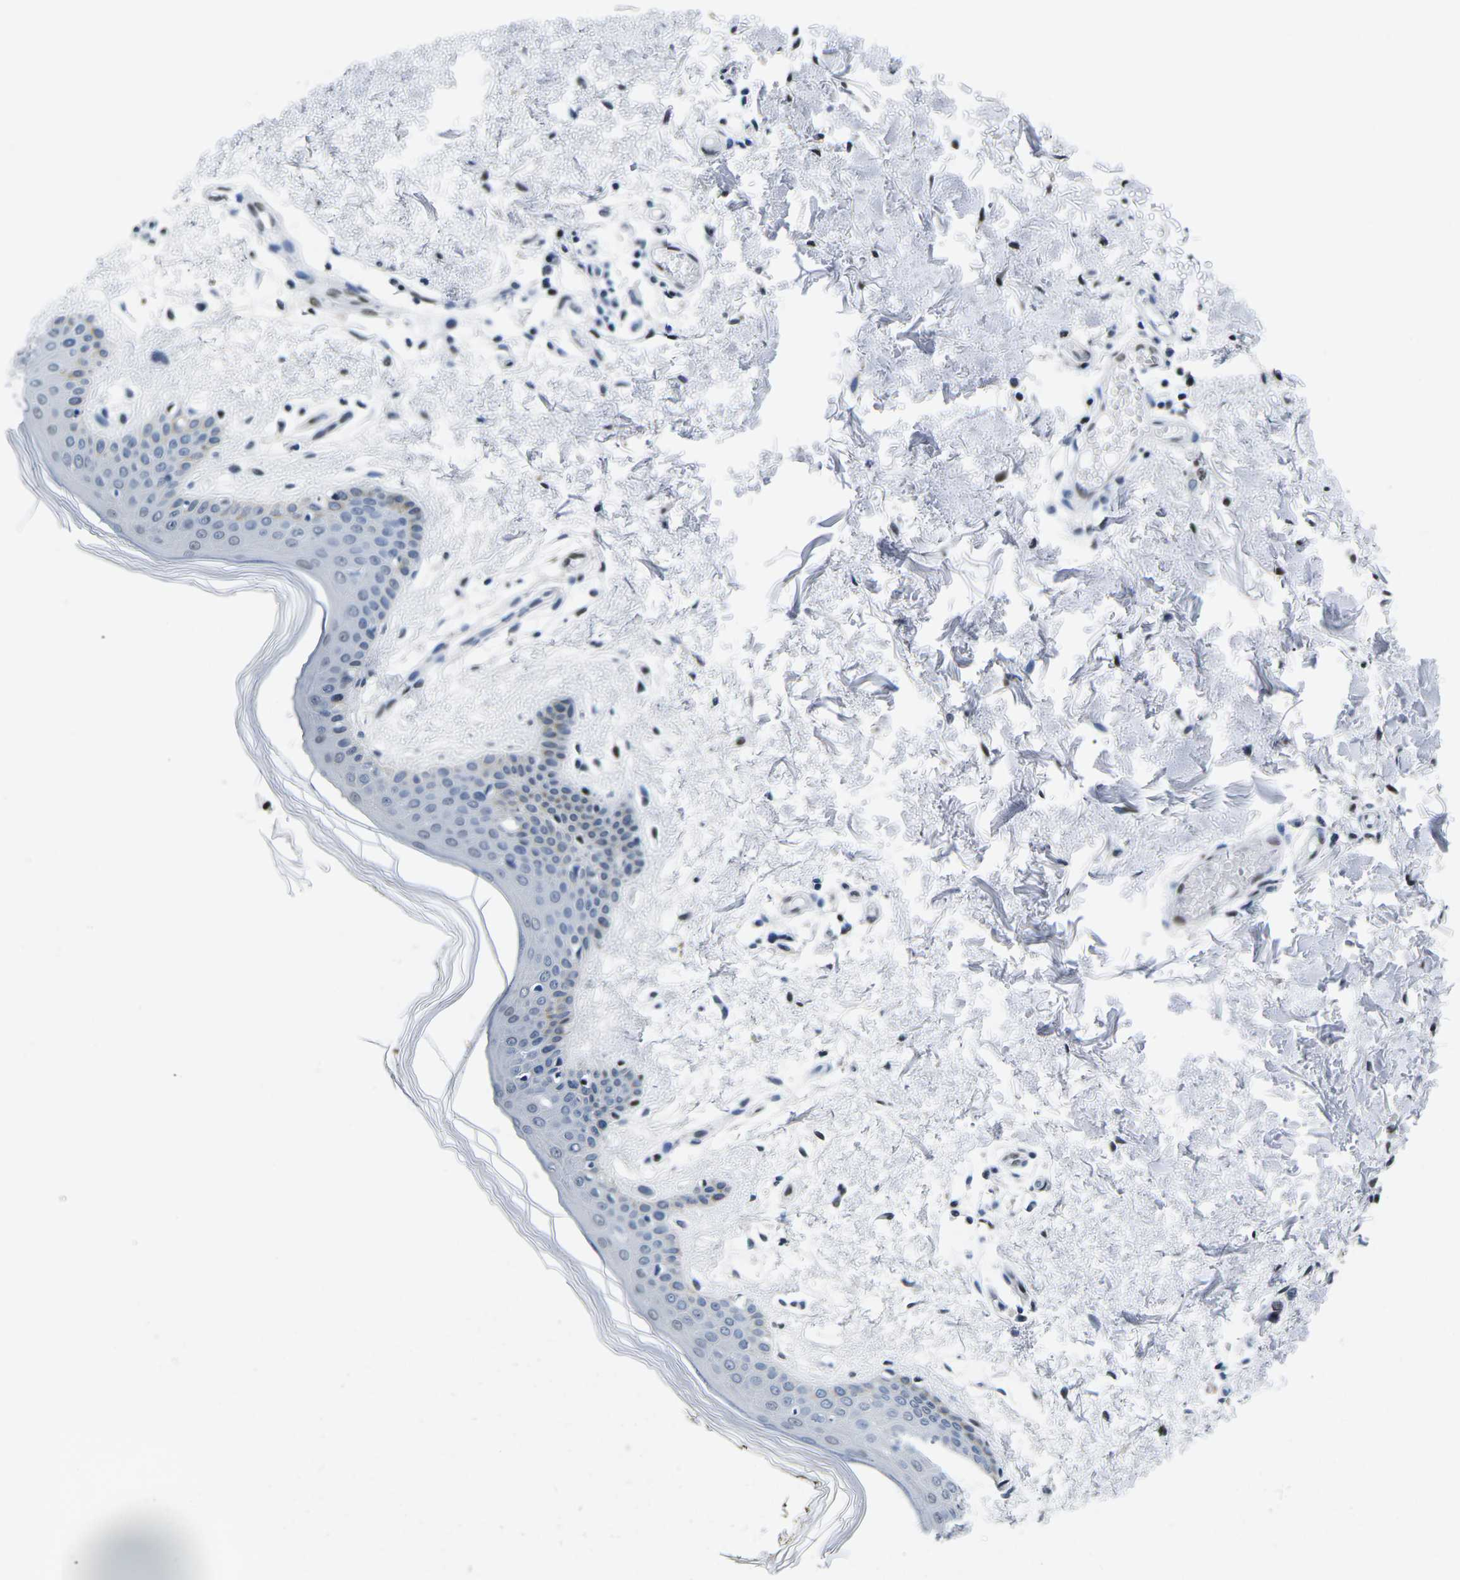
{"staining": {"intensity": "moderate", "quantity": ">75%", "location": "nuclear"}, "tissue": "skin", "cell_type": "Fibroblasts", "image_type": "normal", "snomed": [{"axis": "morphology", "description": "Normal tissue, NOS"}, {"axis": "topography", "description": "Skin"}], "caption": "A high-resolution image shows immunohistochemistry (IHC) staining of benign skin, which demonstrates moderate nuclear expression in about >75% of fibroblasts. (DAB IHC, brown staining for protein, blue staining for nuclei).", "gene": "ATF1", "patient": {"sex": "male", "age": 53}}